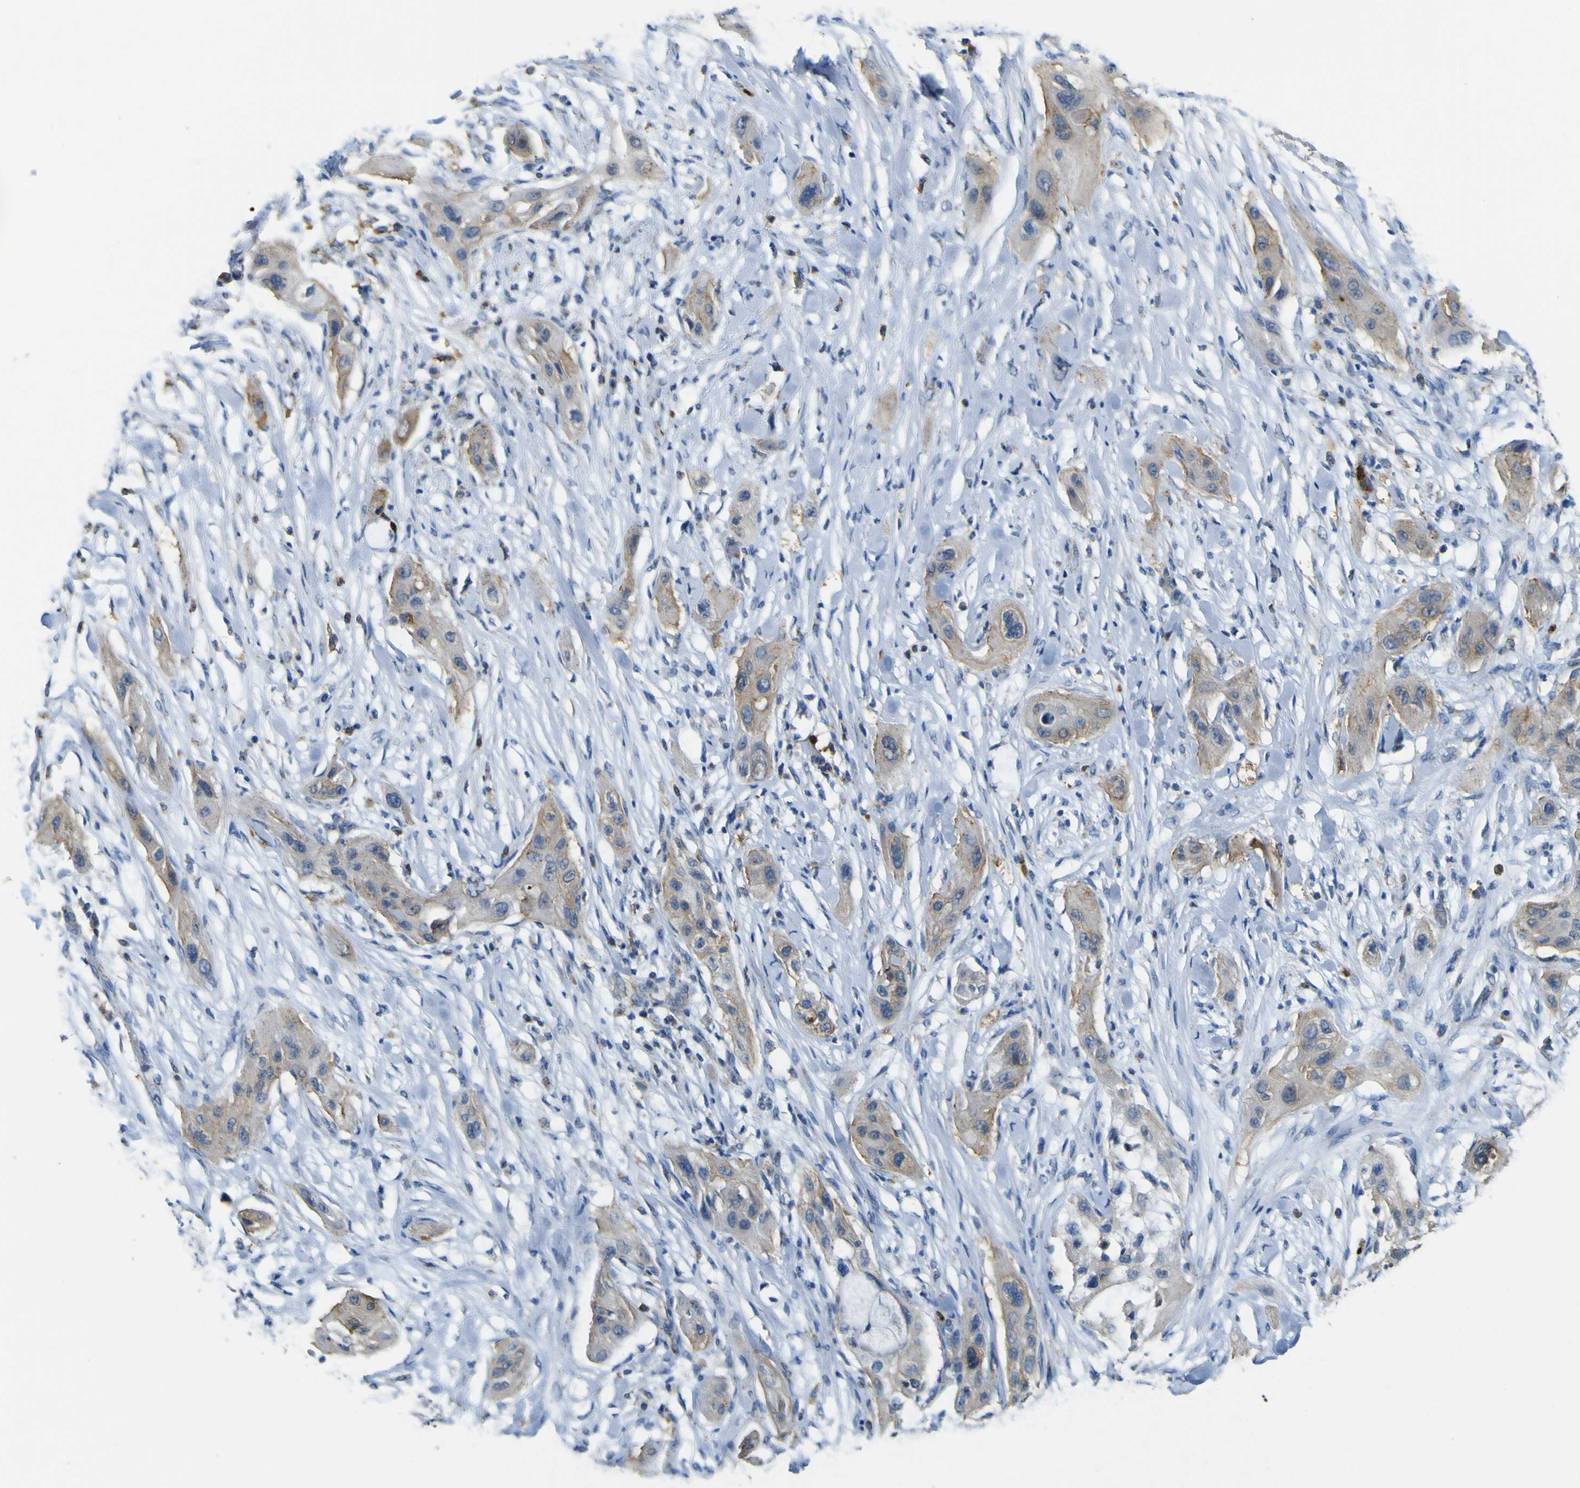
{"staining": {"intensity": "weak", "quantity": ">75%", "location": "cytoplasmic/membranous"}, "tissue": "lung cancer", "cell_type": "Tumor cells", "image_type": "cancer", "snomed": [{"axis": "morphology", "description": "Squamous cell carcinoma, NOS"}, {"axis": "topography", "description": "Lung"}], "caption": "Immunohistochemistry (IHC) histopathology image of human lung cancer (squamous cell carcinoma) stained for a protein (brown), which displays low levels of weak cytoplasmic/membranous positivity in approximately >75% of tumor cells.", "gene": "ACSL3", "patient": {"sex": "female", "age": 47}}